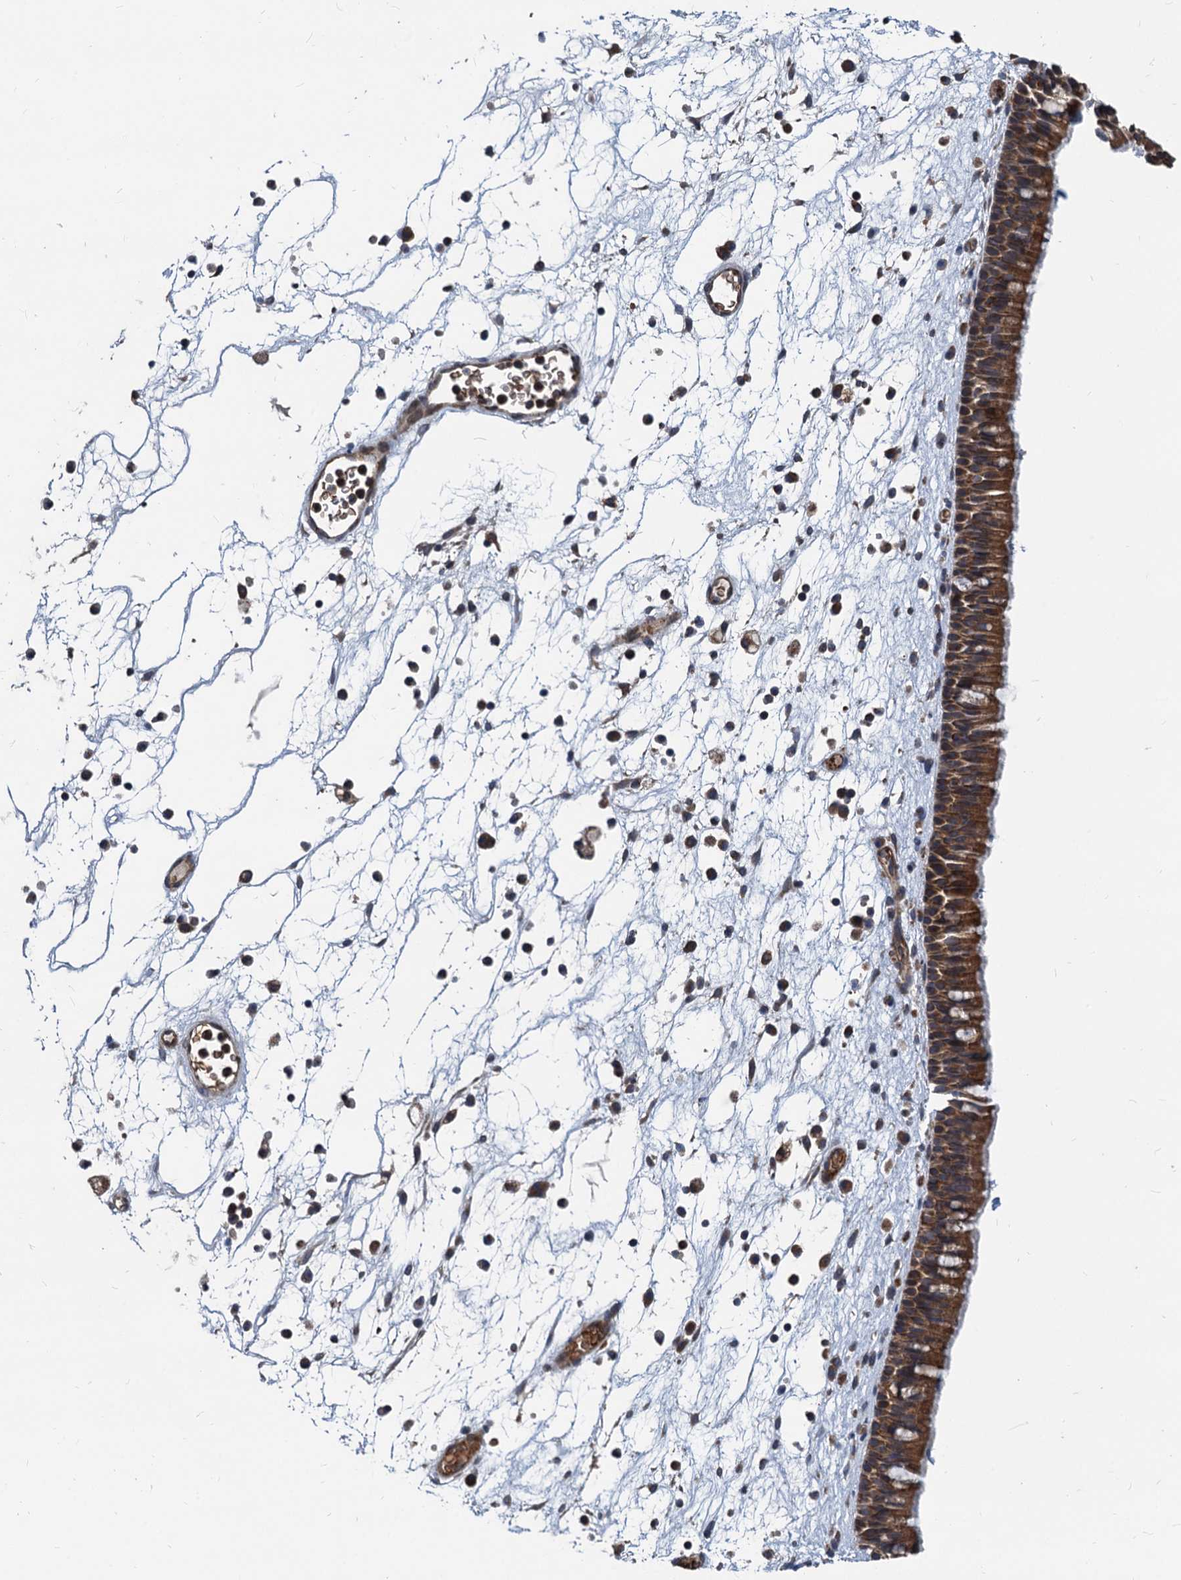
{"staining": {"intensity": "strong", "quantity": ">75%", "location": "cytoplasmic/membranous"}, "tissue": "nasopharynx", "cell_type": "Respiratory epithelial cells", "image_type": "normal", "snomed": [{"axis": "morphology", "description": "Normal tissue, NOS"}, {"axis": "morphology", "description": "Inflammation, NOS"}, {"axis": "morphology", "description": "Malignant melanoma, Metastatic site"}, {"axis": "topography", "description": "Nasopharynx"}], "caption": "Immunohistochemical staining of normal human nasopharynx shows >75% levels of strong cytoplasmic/membranous protein staining in approximately >75% of respiratory epithelial cells. Using DAB (3,3'-diaminobenzidine) (brown) and hematoxylin (blue) stains, captured at high magnification using brightfield microscopy.", "gene": "STIM1", "patient": {"sex": "male", "age": 70}}